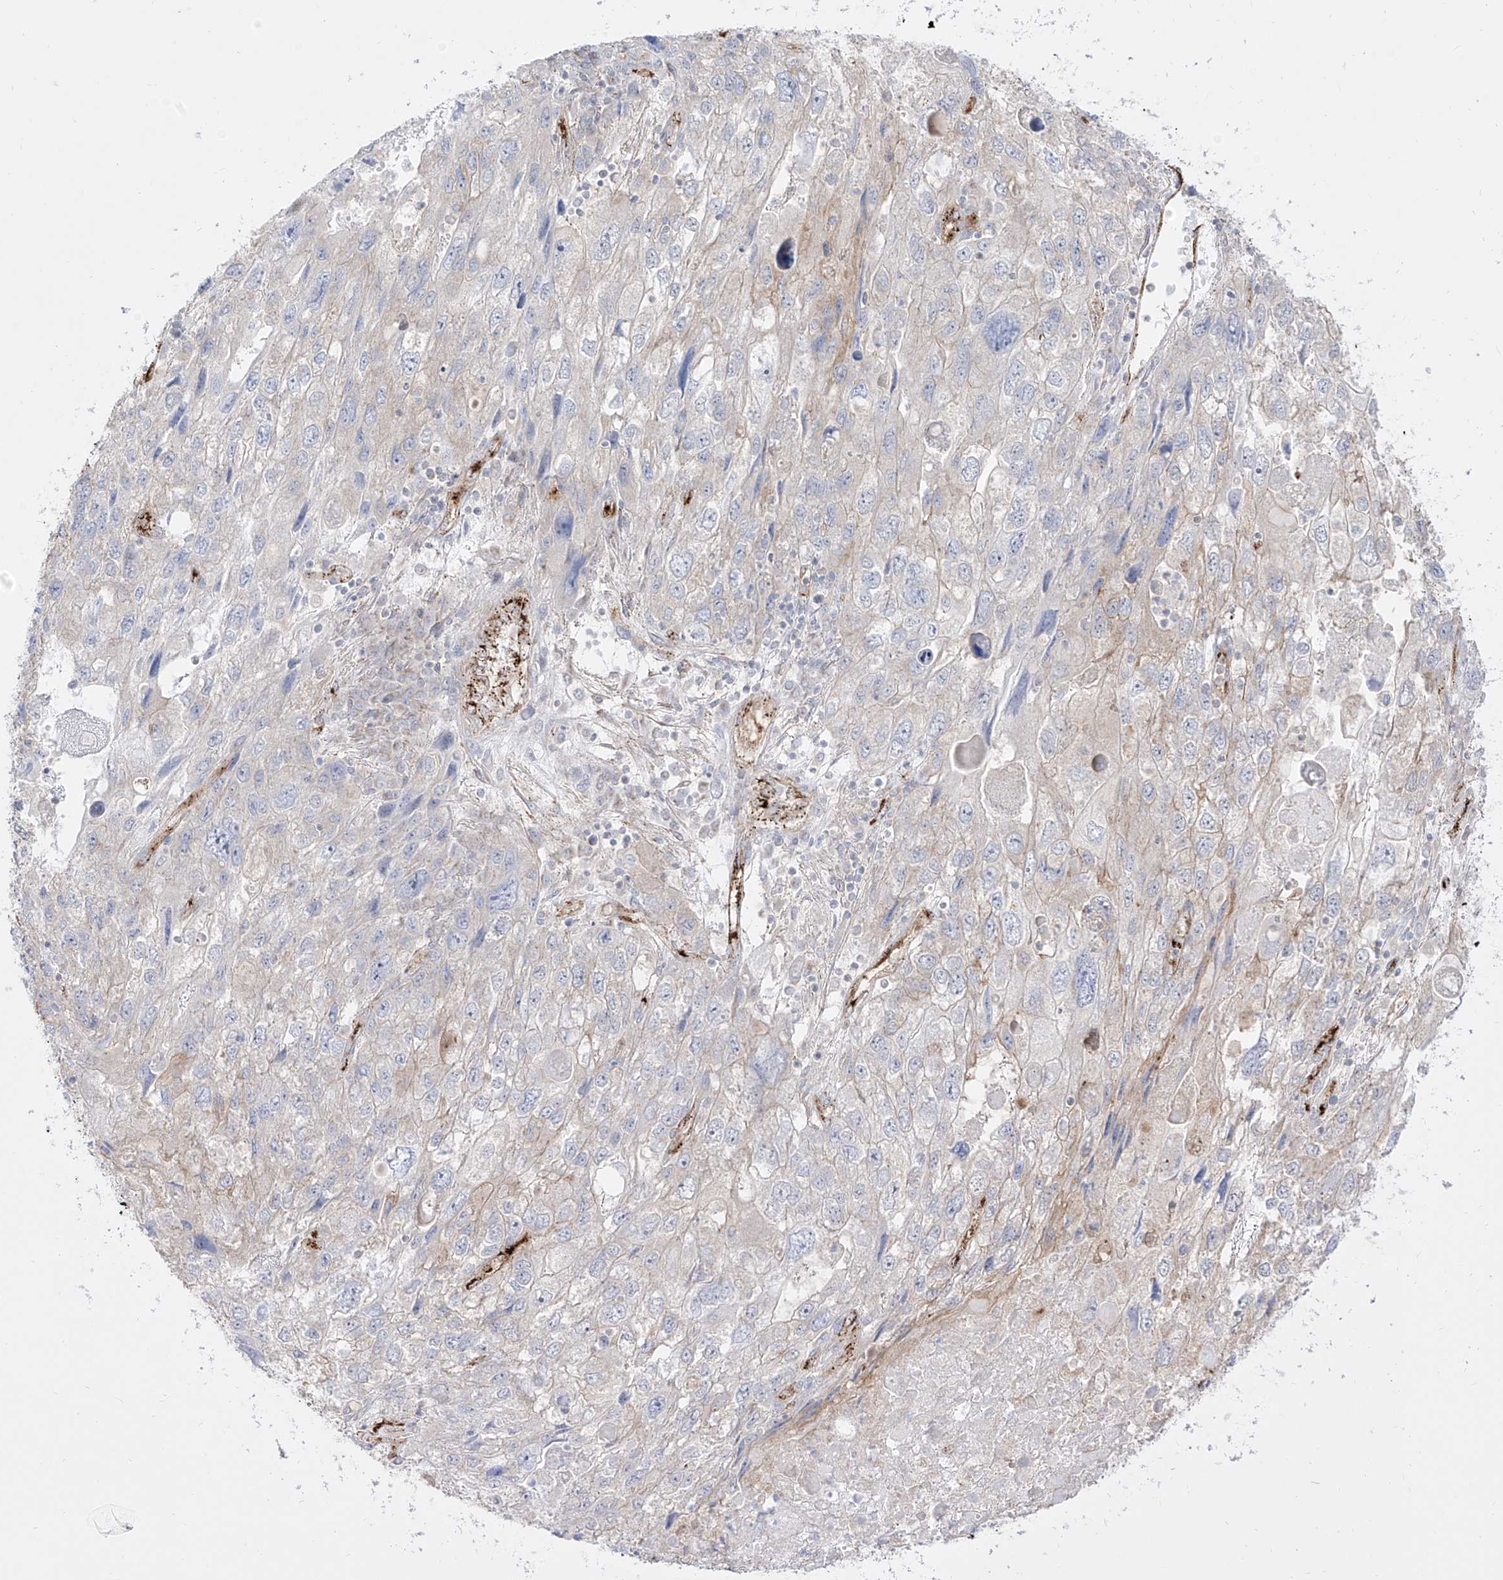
{"staining": {"intensity": "negative", "quantity": "none", "location": "none"}, "tissue": "endometrial cancer", "cell_type": "Tumor cells", "image_type": "cancer", "snomed": [{"axis": "morphology", "description": "Adenocarcinoma, NOS"}, {"axis": "topography", "description": "Endometrium"}], "caption": "Tumor cells are negative for brown protein staining in endometrial adenocarcinoma.", "gene": "ZGRF1", "patient": {"sex": "female", "age": 49}}